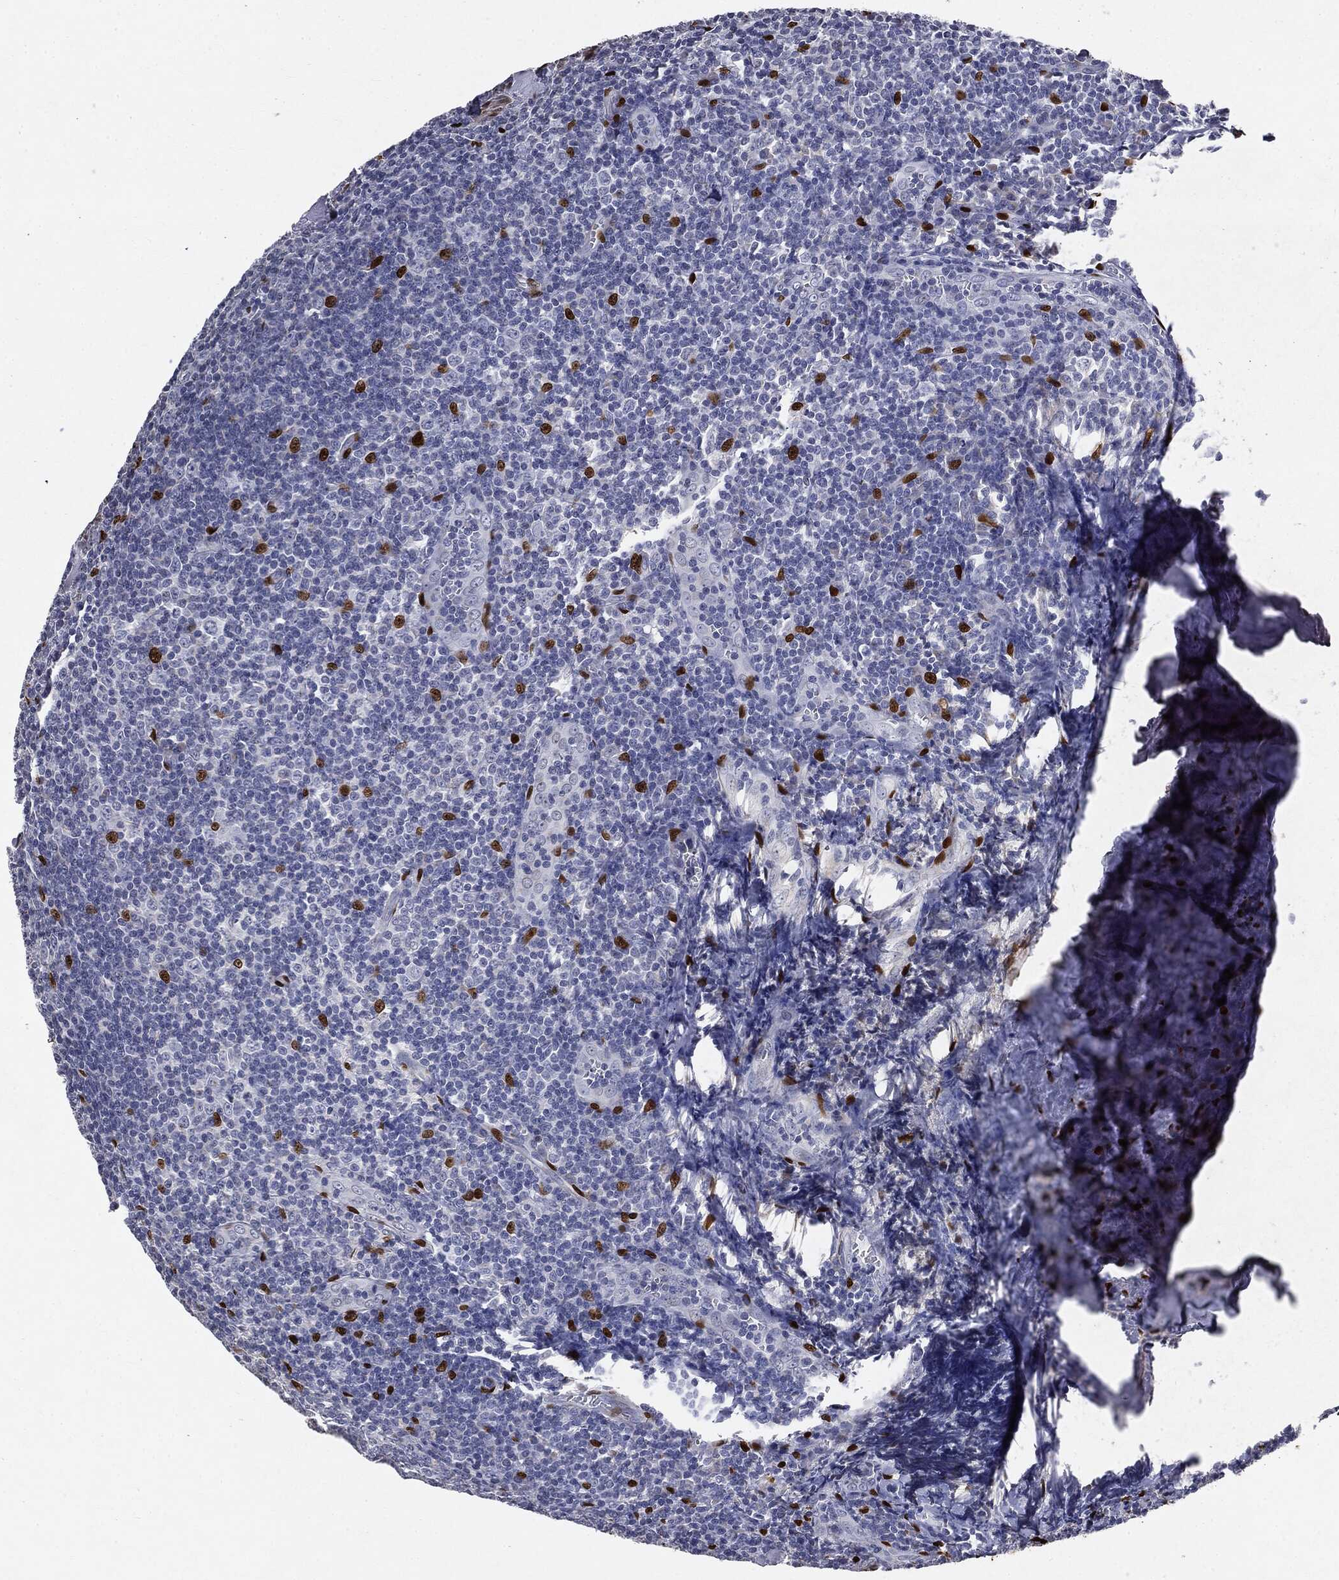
{"staining": {"intensity": "strong", "quantity": "<25%", "location": "nuclear"}, "tissue": "tonsil", "cell_type": "Germinal center cells", "image_type": "normal", "snomed": [{"axis": "morphology", "description": "Normal tissue, NOS"}, {"axis": "topography", "description": "Tonsil"}], "caption": "Unremarkable tonsil displays strong nuclear expression in about <25% of germinal center cells (Stains: DAB (3,3'-diaminobenzidine) in brown, nuclei in blue, Microscopy: brightfield microscopy at high magnification)..", "gene": "CASD1", "patient": {"sex": "male", "age": 20}}